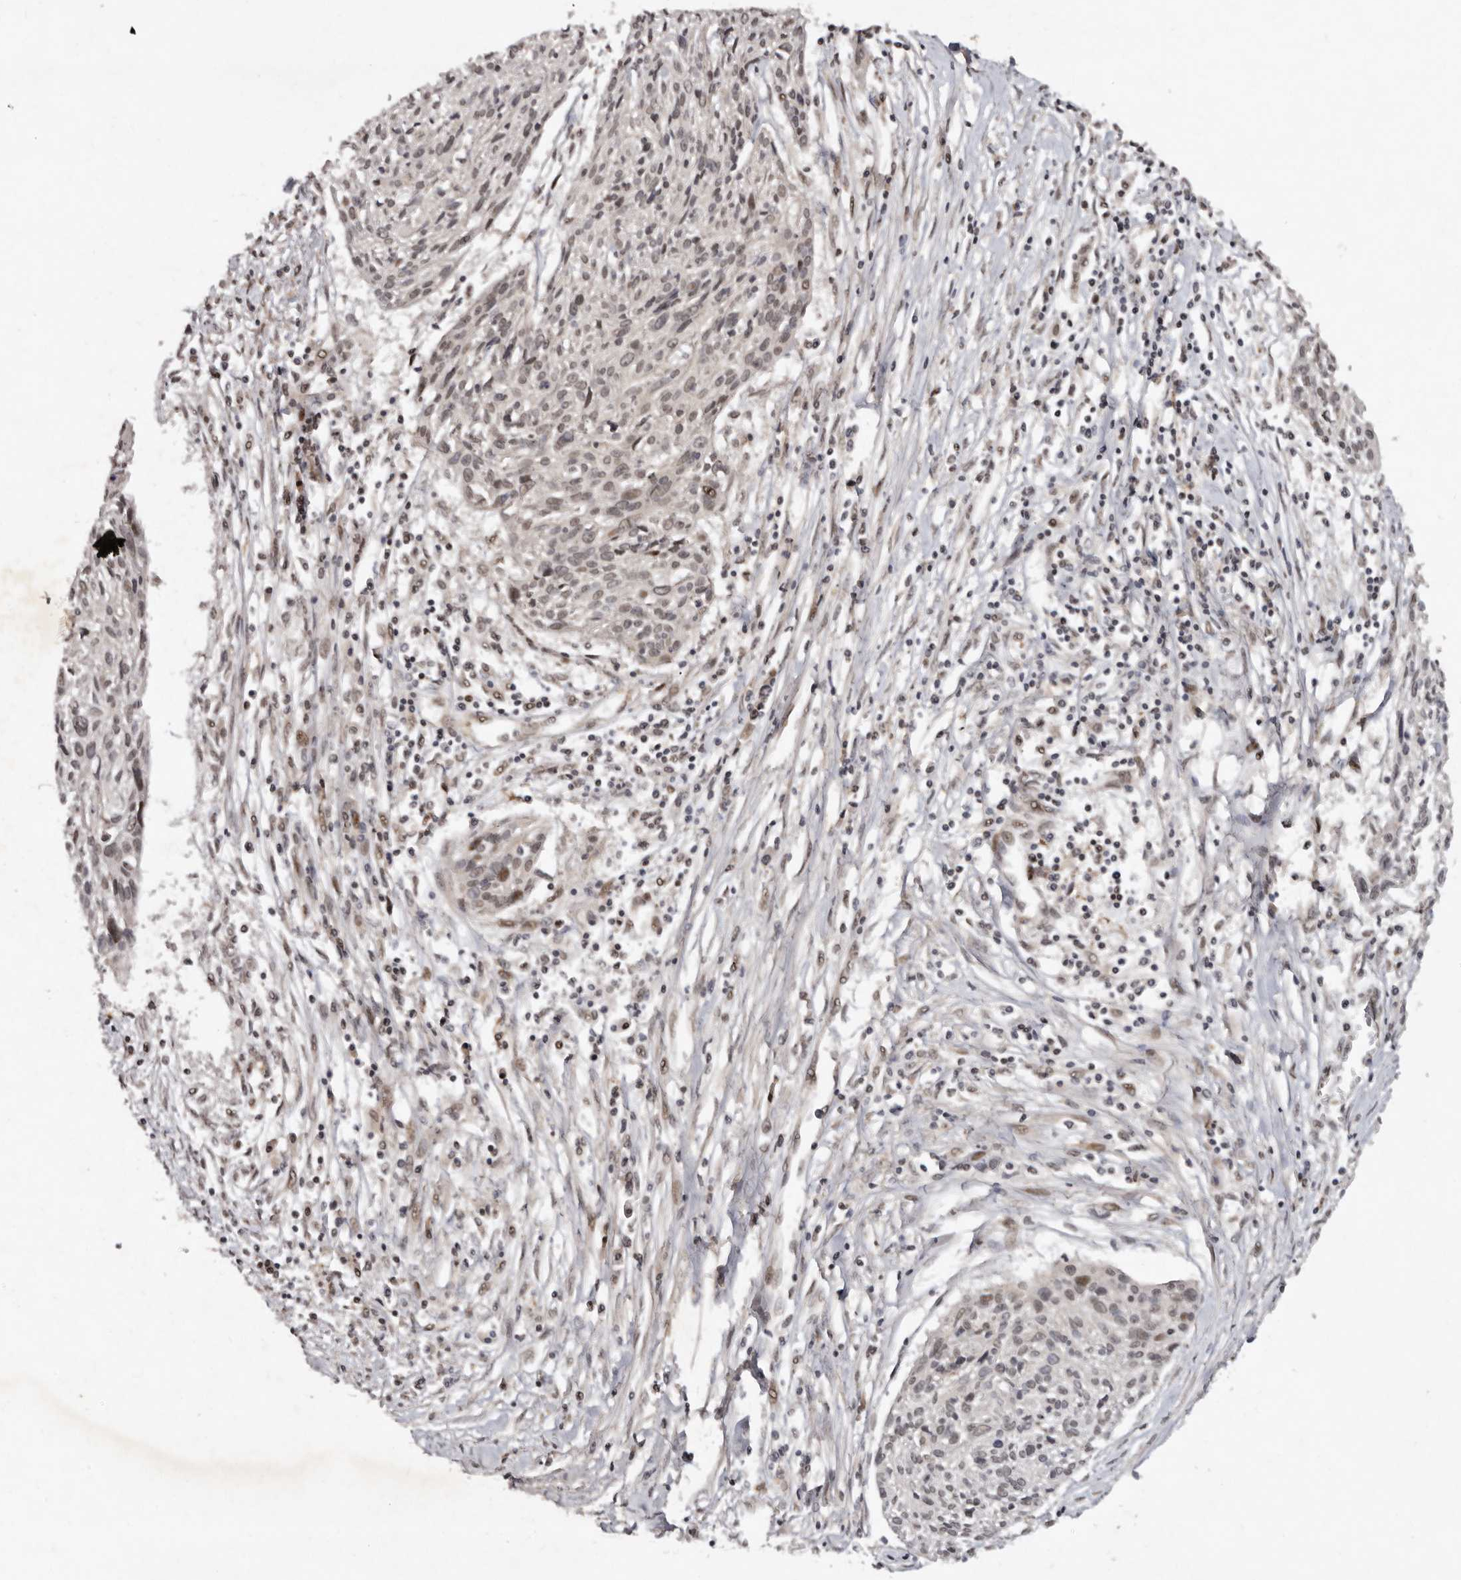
{"staining": {"intensity": "negative", "quantity": "none", "location": "none"}, "tissue": "cervical cancer", "cell_type": "Tumor cells", "image_type": "cancer", "snomed": [{"axis": "morphology", "description": "Squamous cell carcinoma, NOS"}, {"axis": "topography", "description": "Cervix"}], "caption": "Cervical cancer was stained to show a protein in brown. There is no significant expression in tumor cells.", "gene": "ABL1", "patient": {"sex": "female", "age": 51}}